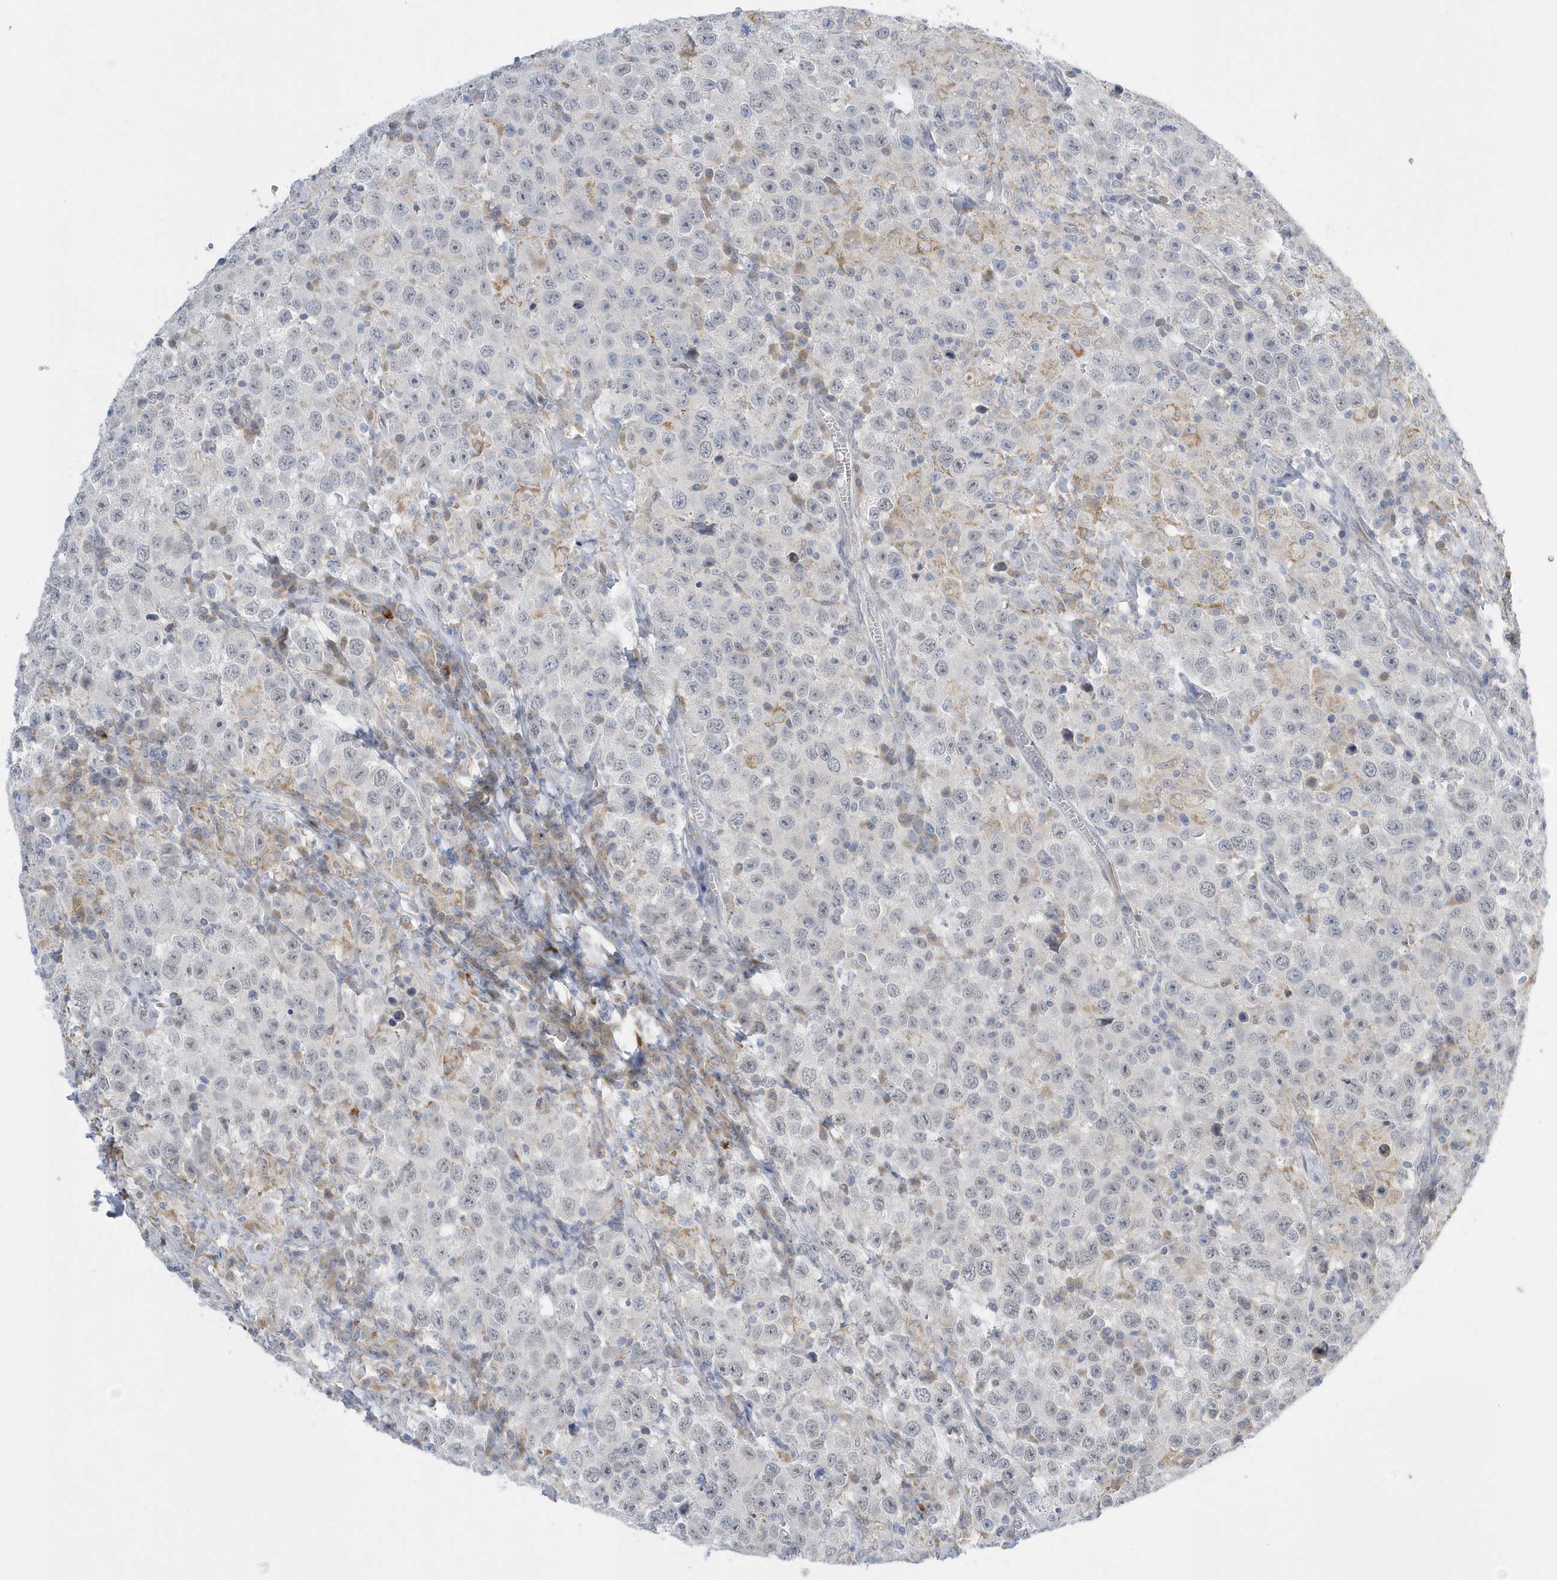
{"staining": {"intensity": "negative", "quantity": "none", "location": "none"}, "tissue": "testis cancer", "cell_type": "Tumor cells", "image_type": "cancer", "snomed": [{"axis": "morphology", "description": "Seminoma, NOS"}, {"axis": "topography", "description": "Testis"}], "caption": "The histopathology image demonstrates no significant positivity in tumor cells of testis seminoma.", "gene": "ZC3H12D", "patient": {"sex": "male", "age": 41}}